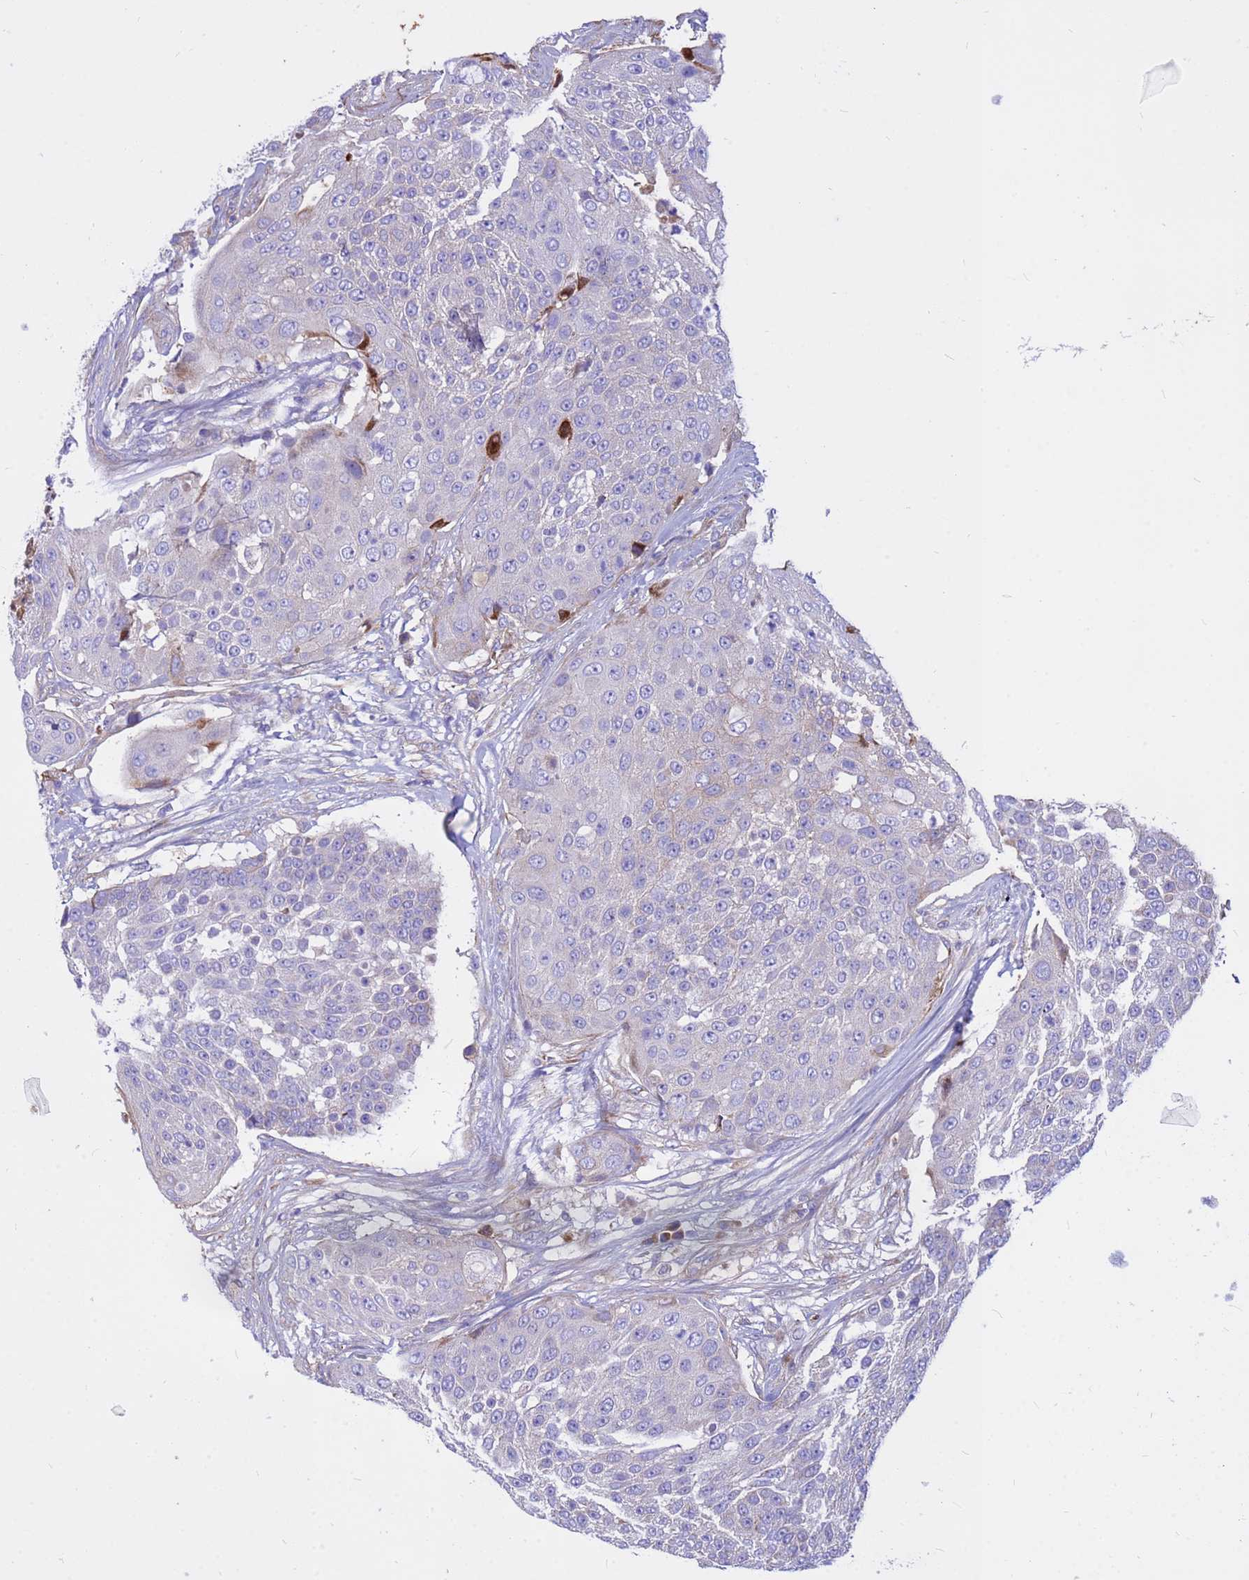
{"staining": {"intensity": "negative", "quantity": "none", "location": "none"}, "tissue": "urothelial cancer", "cell_type": "Tumor cells", "image_type": "cancer", "snomed": [{"axis": "morphology", "description": "Urothelial carcinoma, High grade"}, {"axis": "topography", "description": "Urinary bladder"}], "caption": "Photomicrograph shows no protein positivity in tumor cells of urothelial carcinoma (high-grade) tissue.", "gene": "CRHBP", "patient": {"sex": "female", "age": 63}}